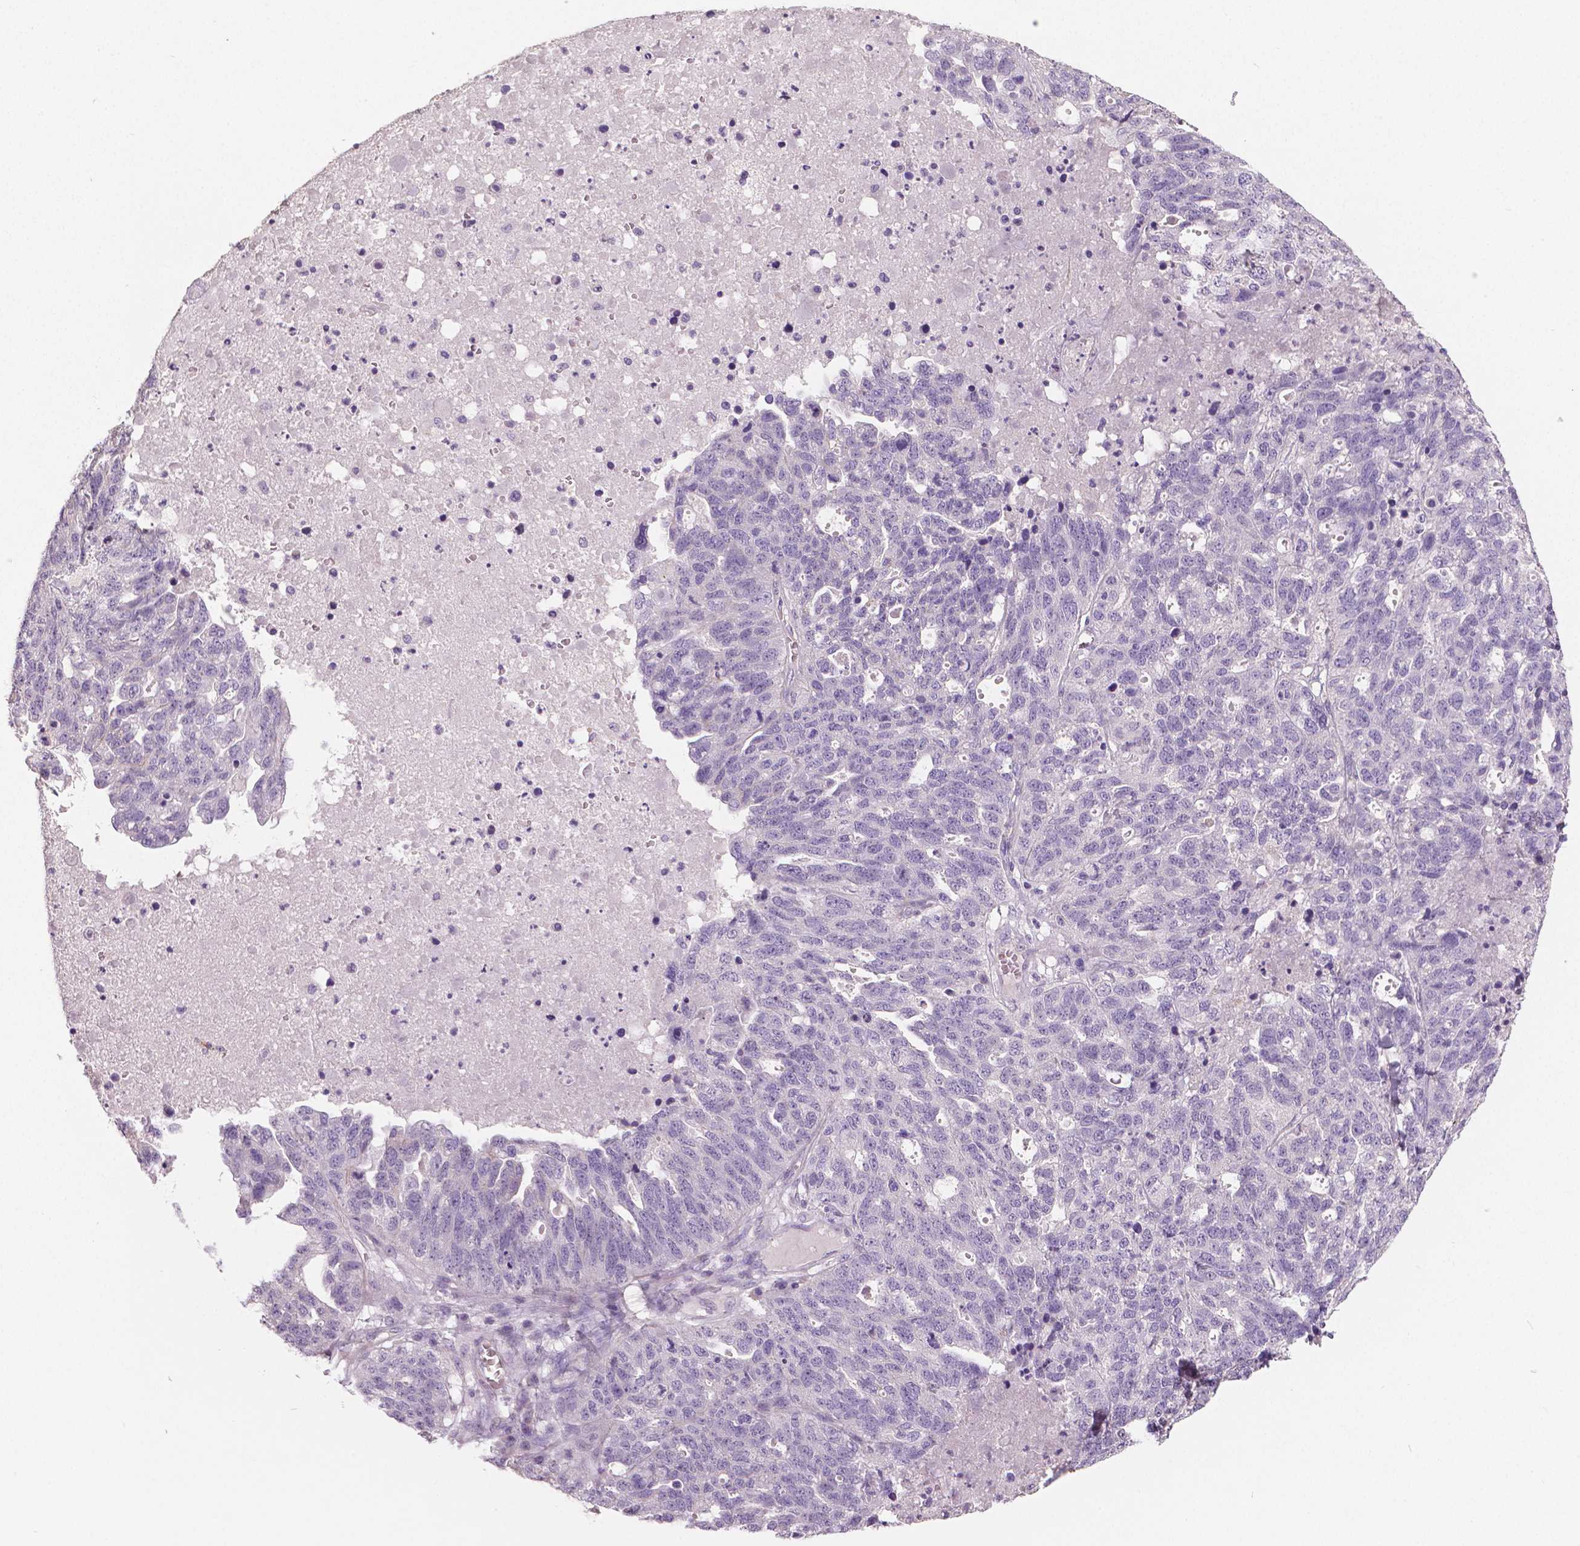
{"staining": {"intensity": "negative", "quantity": "none", "location": "none"}, "tissue": "ovarian cancer", "cell_type": "Tumor cells", "image_type": "cancer", "snomed": [{"axis": "morphology", "description": "Cystadenocarcinoma, serous, NOS"}, {"axis": "topography", "description": "Ovary"}], "caption": "Photomicrograph shows no protein staining in tumor cells of ovarian cancer (serous cystadenocarcinoma) tissue. Nuclei are stained in blue.", "gene": "FLT1", "patient": {"sex": "female", "age": 71}}